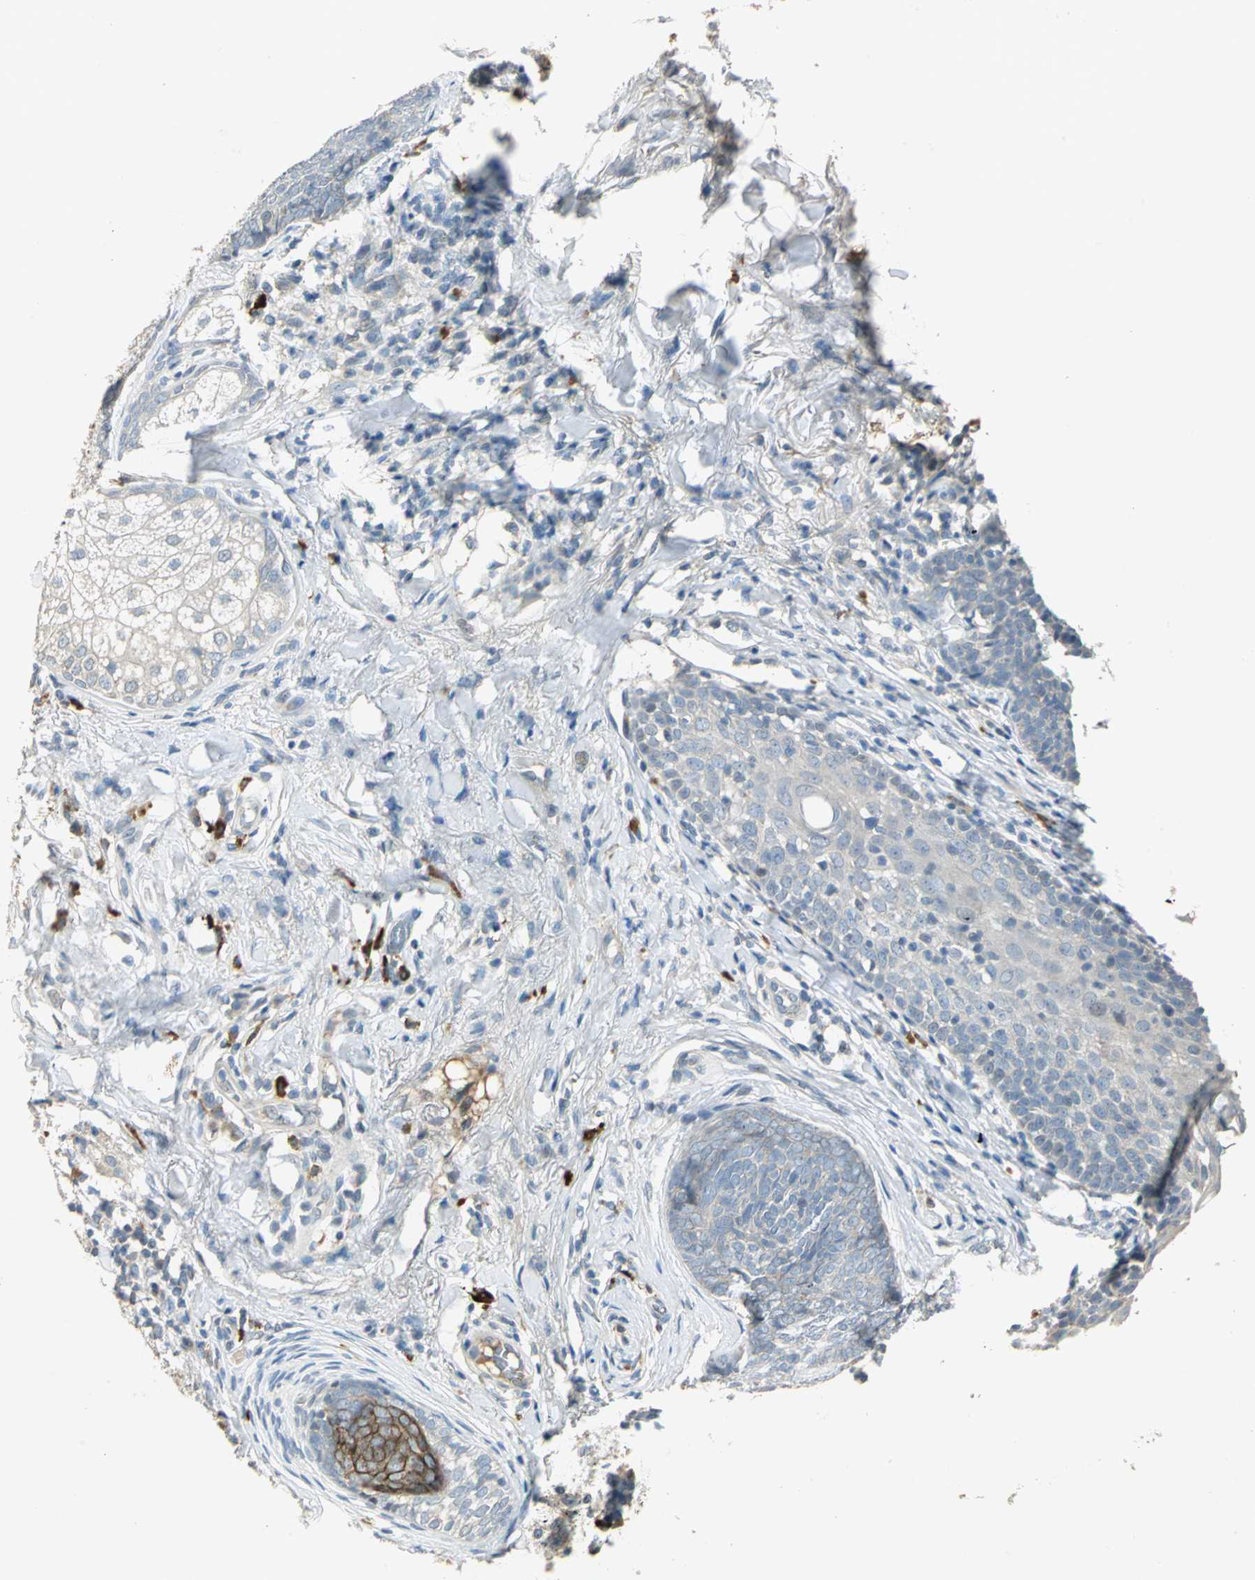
{"staining": {"intensity": "negative", "quantity": "none", "location": "none"}, "tissue": "skin cancer", "cell_type": "Tumor cells", "image_type": "cancer", "snomed": [{"axis": "morphology", "description": "Normal tissue, NOS"}, {"axis": "morphology", "description": "Basal cell carcinoma"}, {"axis": "topography", "description": "Skin"}], "caption": "IHC photomicrograph of neoplastic tissue: skin basal cell carcinoma stained with DAB (3,3'-diaminobenzidine) displays no significant protein positivity in tumor cells.", "gene": "PROC", "patient": {"sex": "female", "age": 69}}